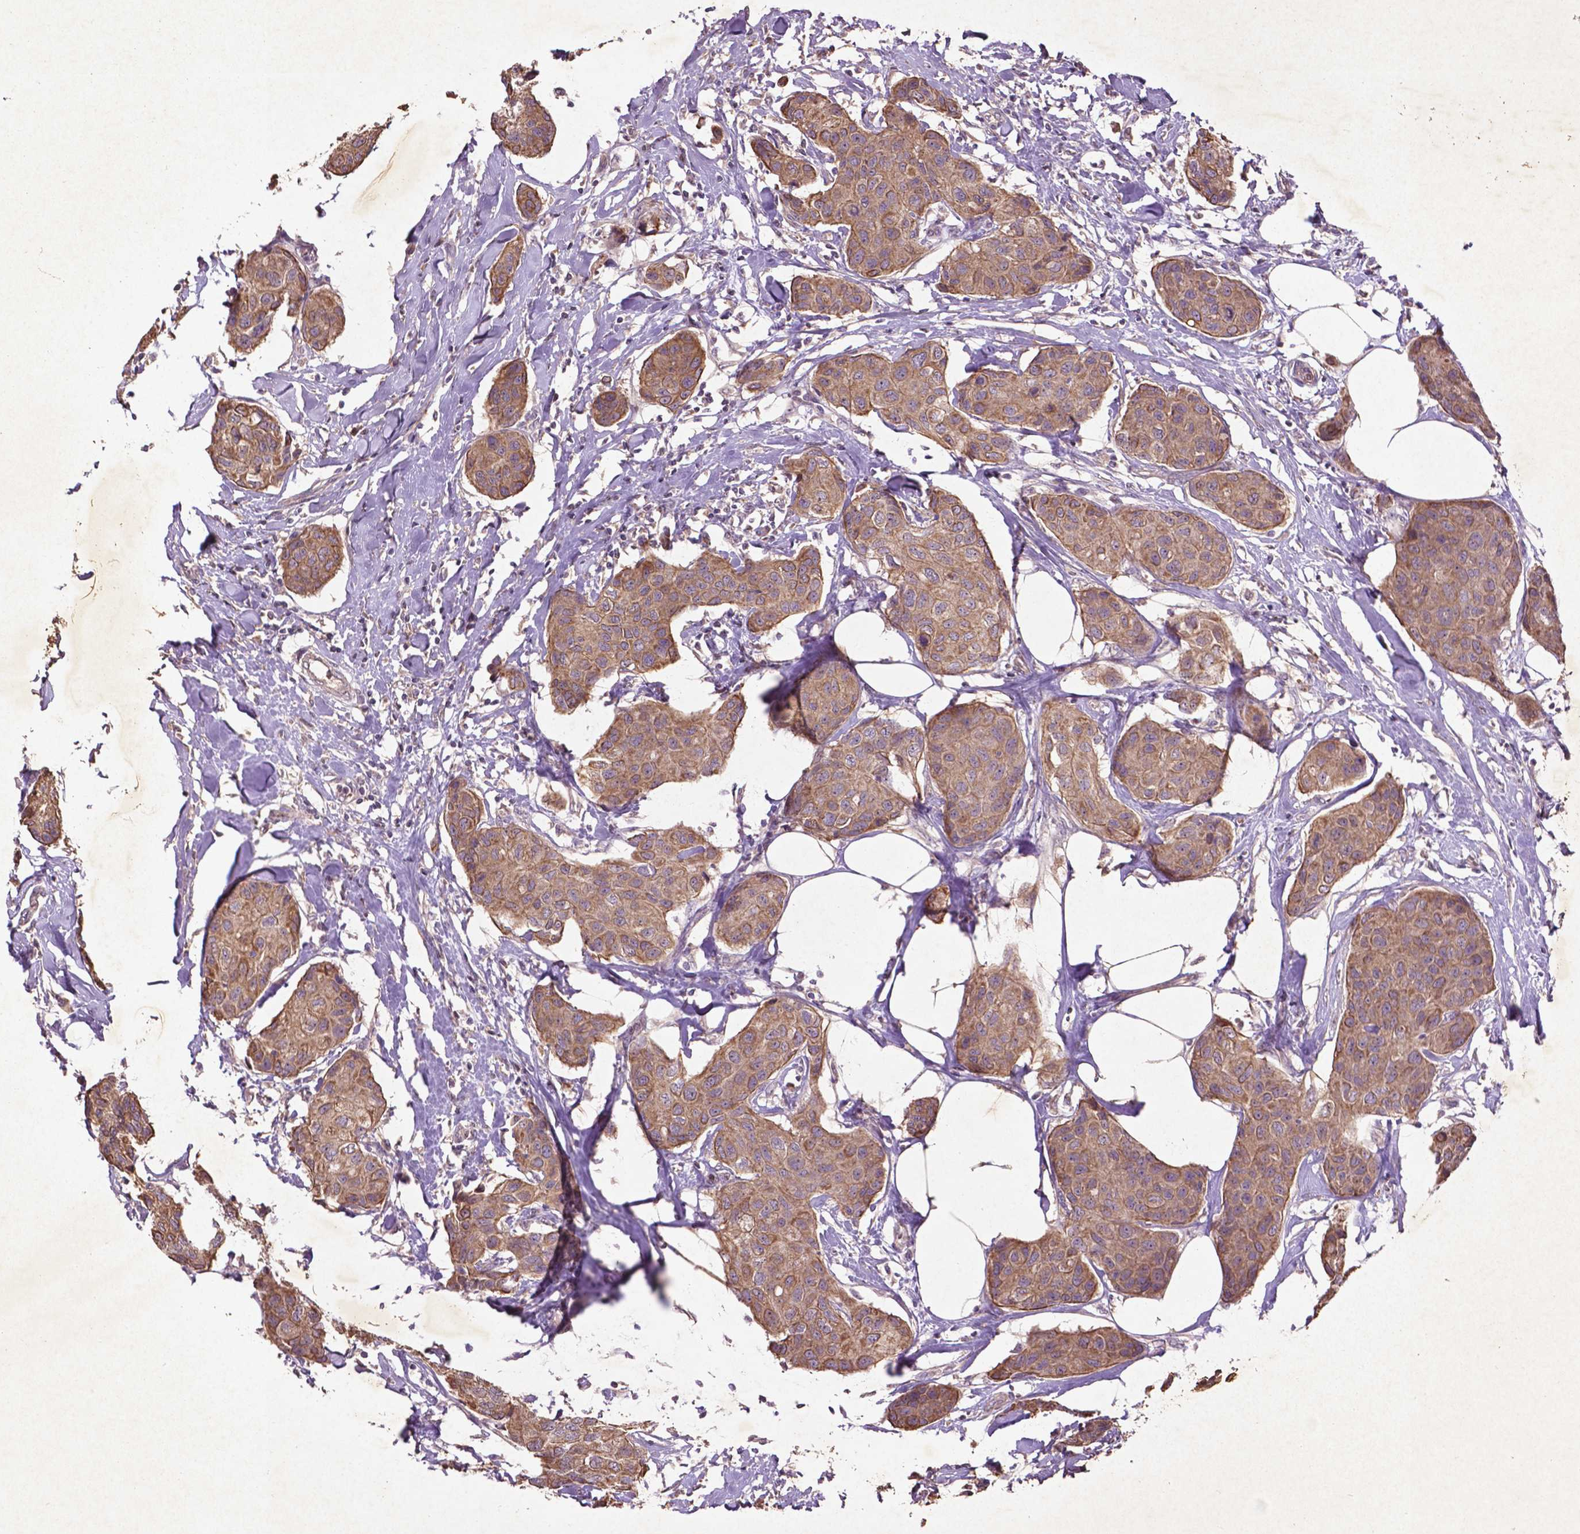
{"staining": {"intensity": "moderate", "quantity": ">75%", "location": "cytoplasmic/membranous"}, "tissue": "breast cancer", "cell_type": "Tumor cells", "image_type": "cancer", "snomed": [{"axis": "morphology", "description": "Duct carcinoma"}, {"axis": "topography", "description": "Breast"}], "caption": "This photomicrograph shows IHC staining of human breast infiltrating ductal carcinoma, with medium moderate cytoplasmic/membranous staining in approximately >75% of tumor cells.", "gene": "COQ2", "patient": {"sex": "female", "age": 80}}